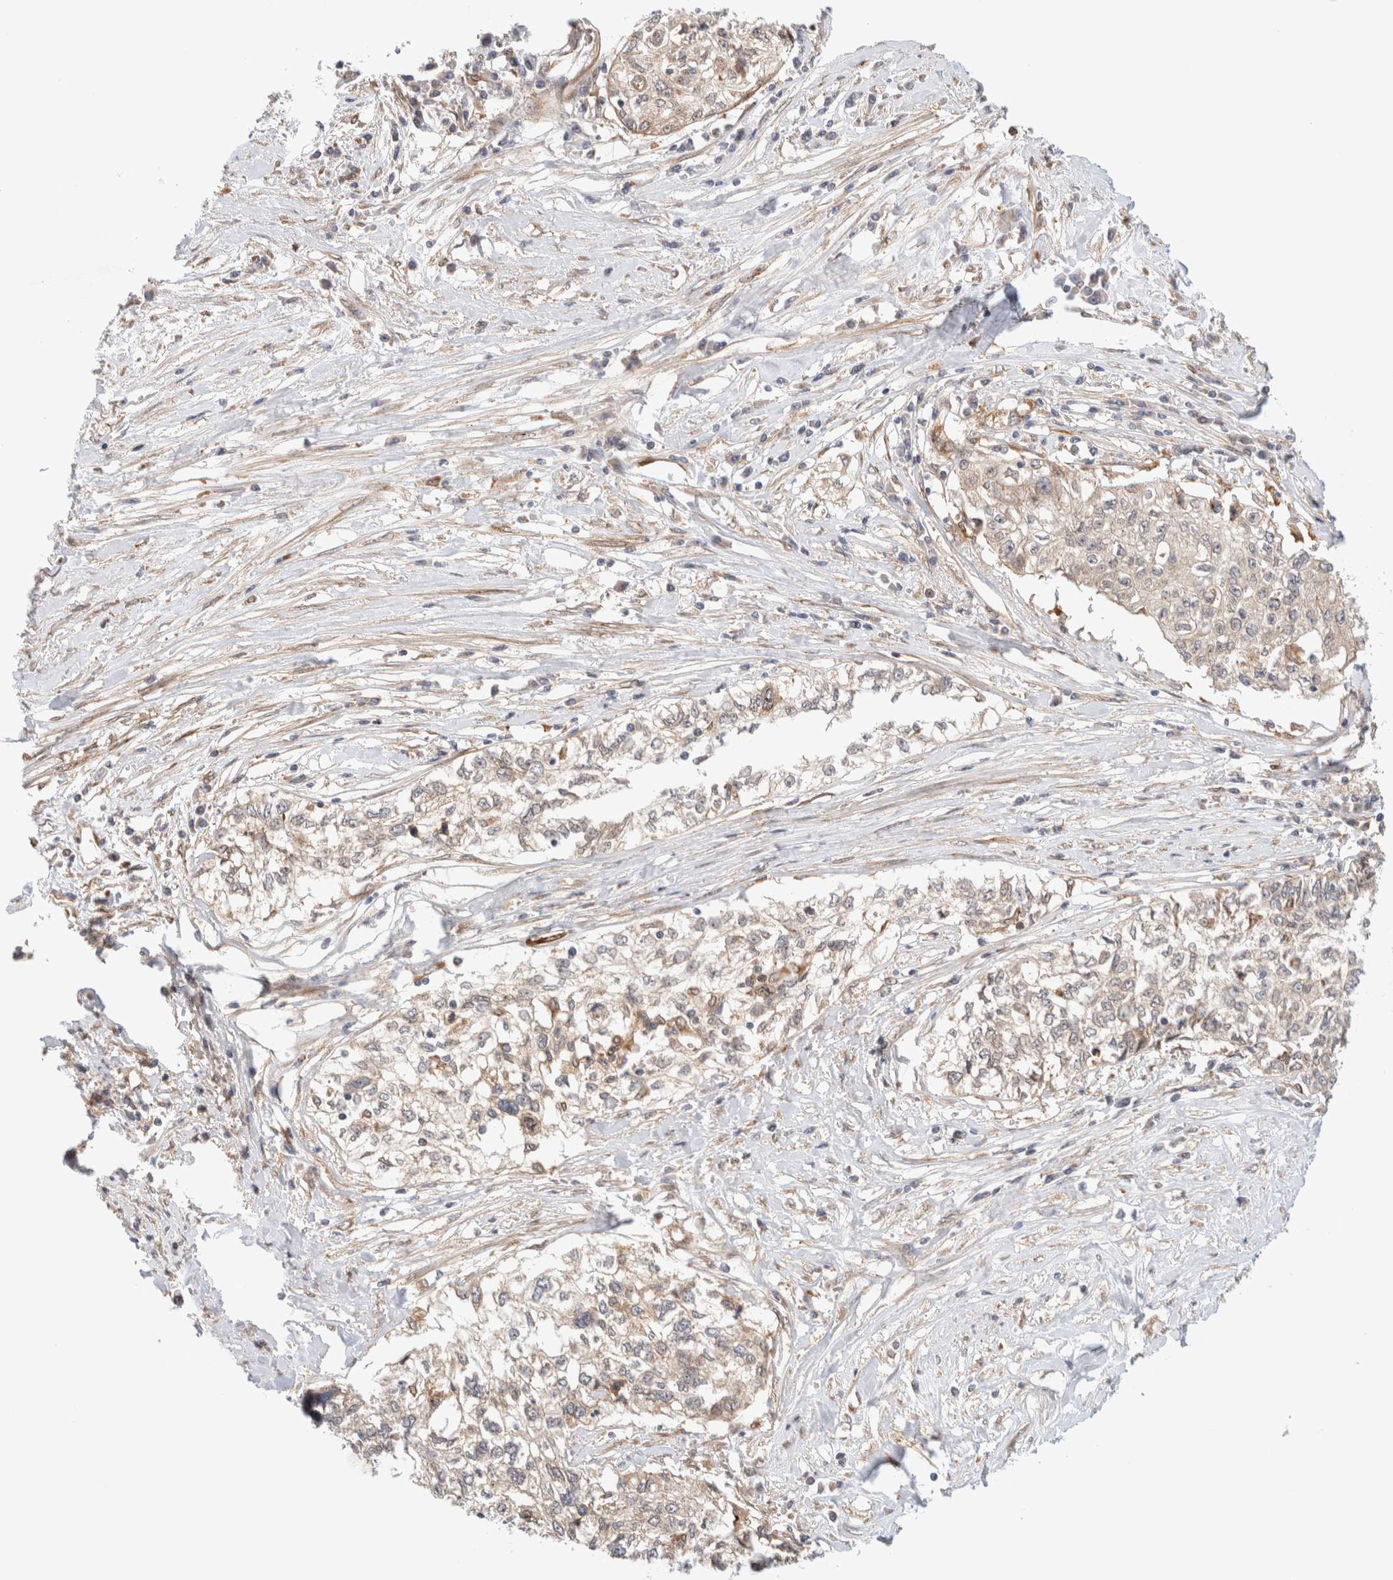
{"staining": {"intensity": "weak", "quantity": "<25%", "location": "cytoplasmic/membranous"}, "tissue": "cervical cancer", "cell_type": "Tumor cells", "image_type": "cancer", "snomed": [{"axis": "morphology", "description": "Squamous cell carcinoma, NOS"}, {"axis": "topography", "description": "Cervix"}], "caption": "Micrograph shows no protein positivity in tumor cells of squamous cell carcinoma (cervical) tissue.", "gene": "GCN1", "patient": {"sex": "female", "age": 57}}